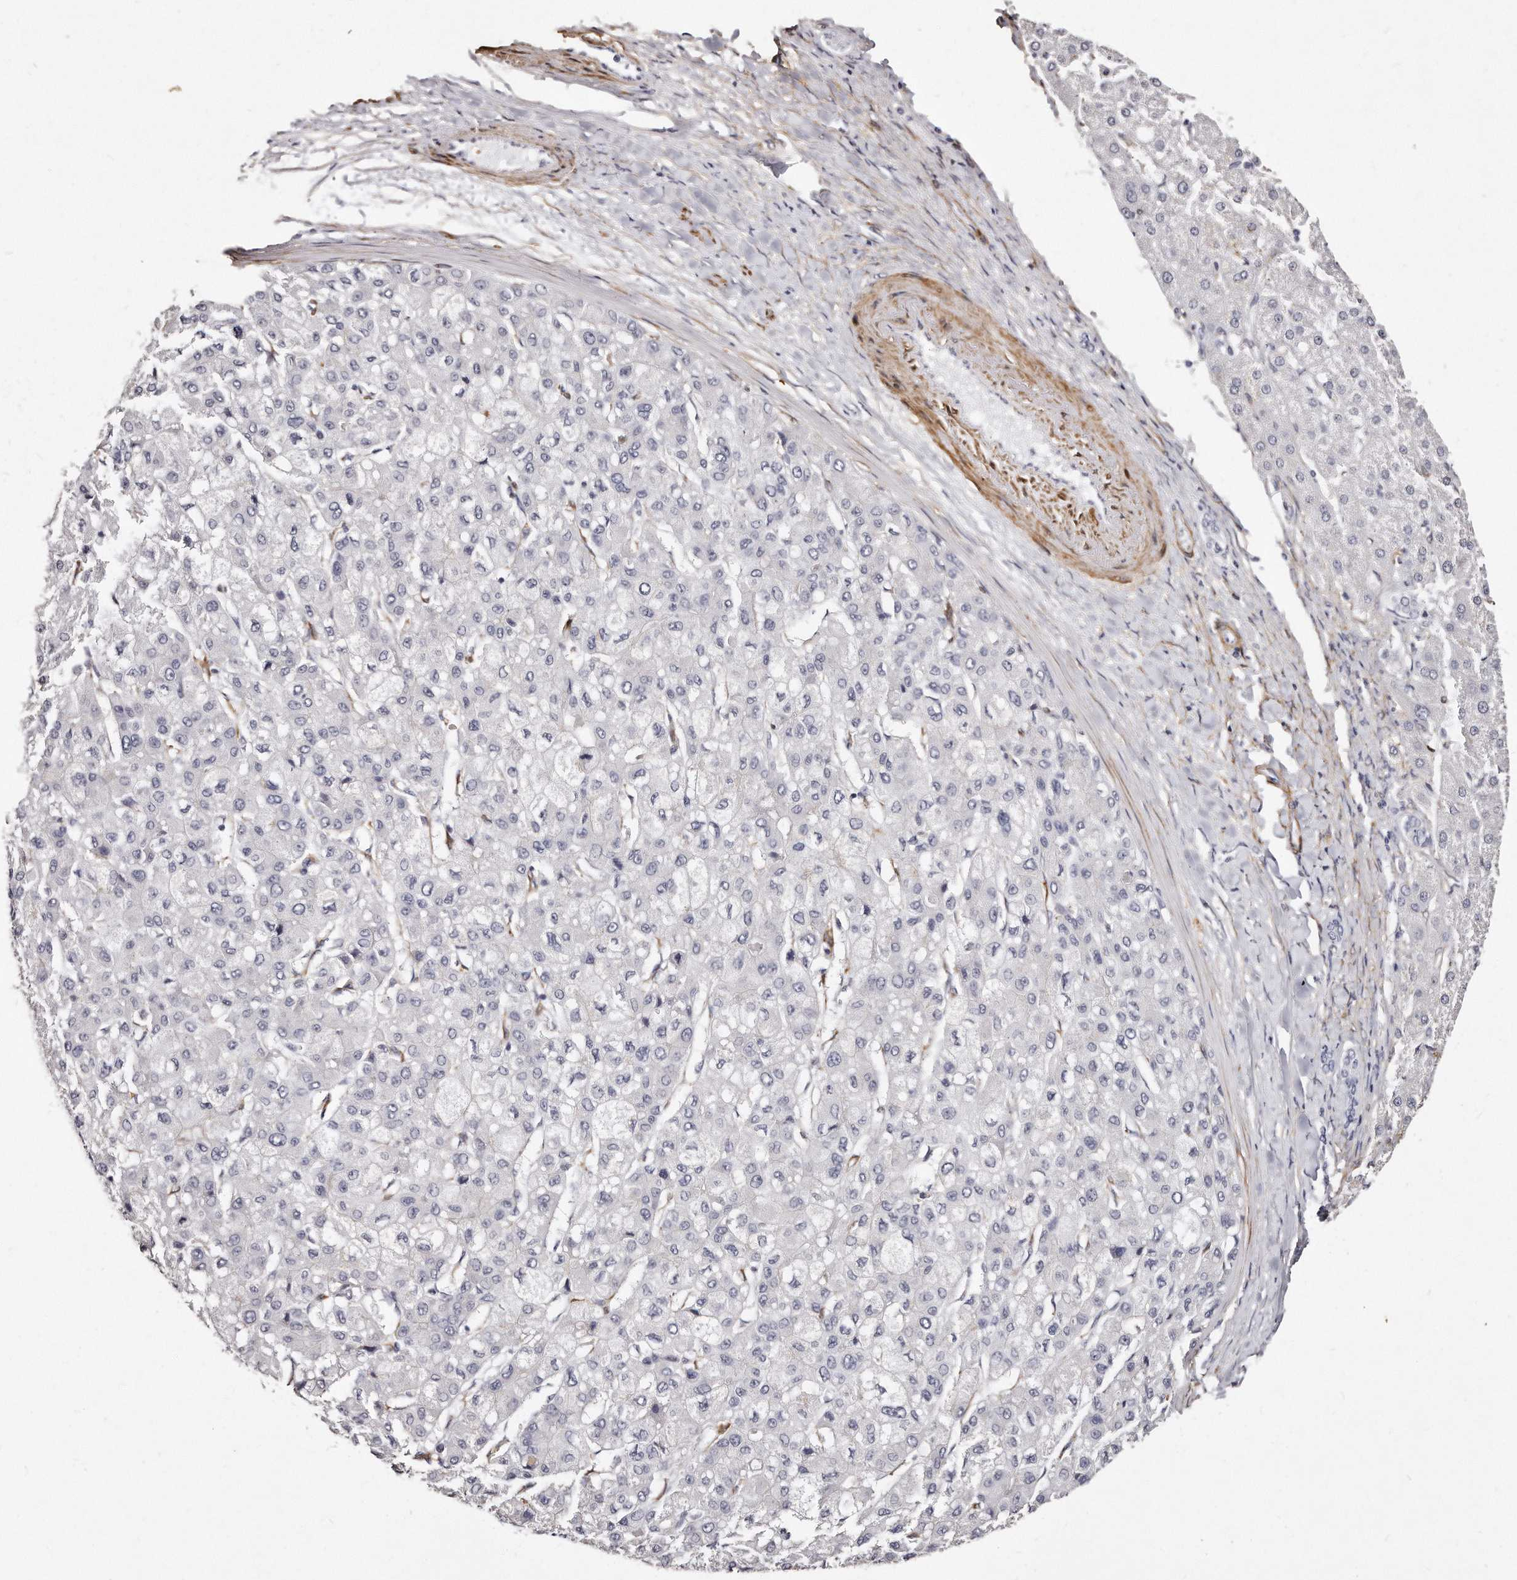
{"staining": {"intensity": "negative", "quantity": "none", "location": "none"}, "tissue": "liver cancer", "cell_type": "Tumor cells", "image_type": "cancer", "snomed": [{"axis": "morphology", "description": "Carcinoma, Hepatocellular, NOS"}, {"axis": "topography", "description": "Liver"}], "caption": "Image shows no protein positivity in tumor cells of liver cancer tissue. (DAB IHC with hematoxylin counter stain).", "gene": "LMOD1", "patient": {"sex": "male", "age": 80}}